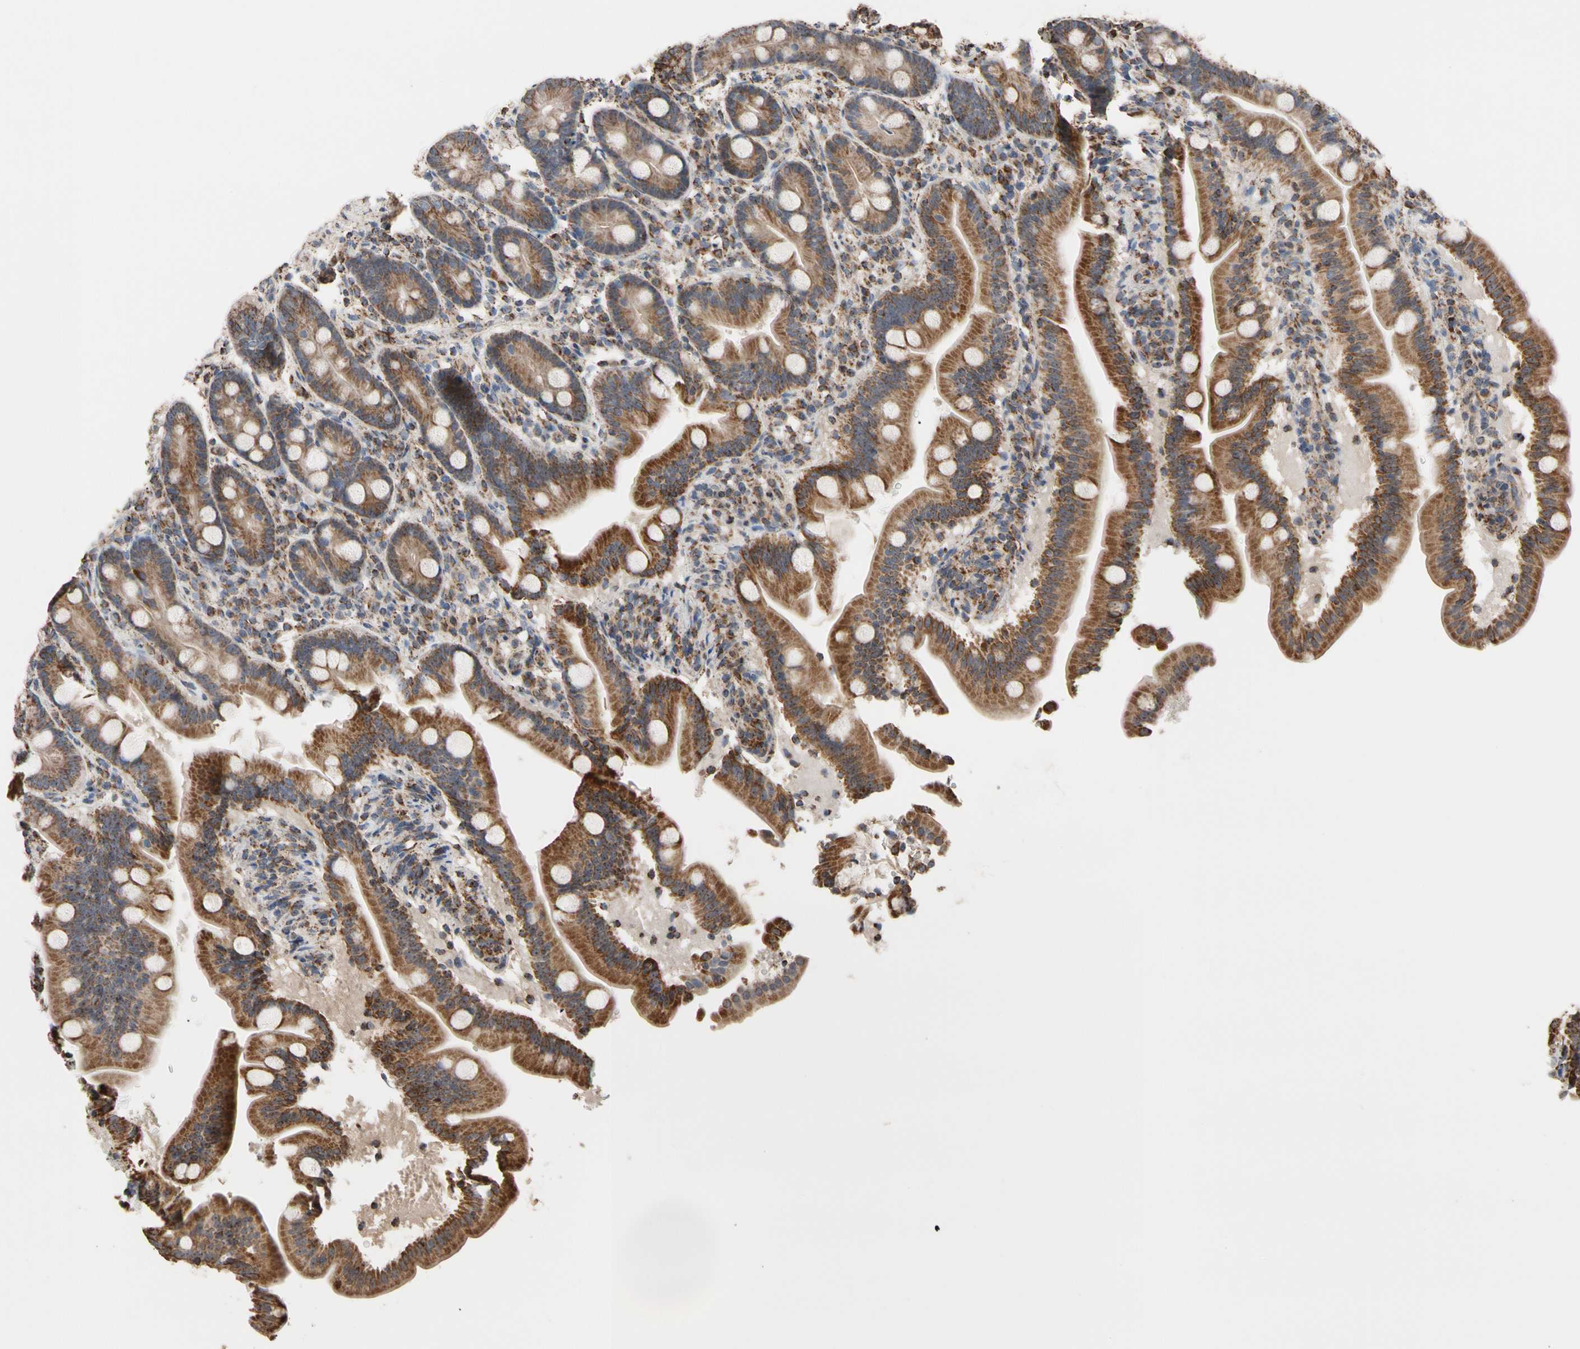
{"staining": {"intensity": "strong", "quantity": ">75%", "location": "cytoplasmic/membranous"}, "tissue": "duodenum", "cell_type": "Glandular cells", "image_type": "normal", "snomed": [{"axis": "morphology", "description": "Normal tissue, NOS"}, {"axis": "topography", "description": "Duodenum"}], "caption": "Duodenum stained with a brown dye displays strong cytoplasmic/membranous positive staining in about >75% of glandular cells.", "gene": "FAM110B", "patient": {"sex": "male", "age": 54}}